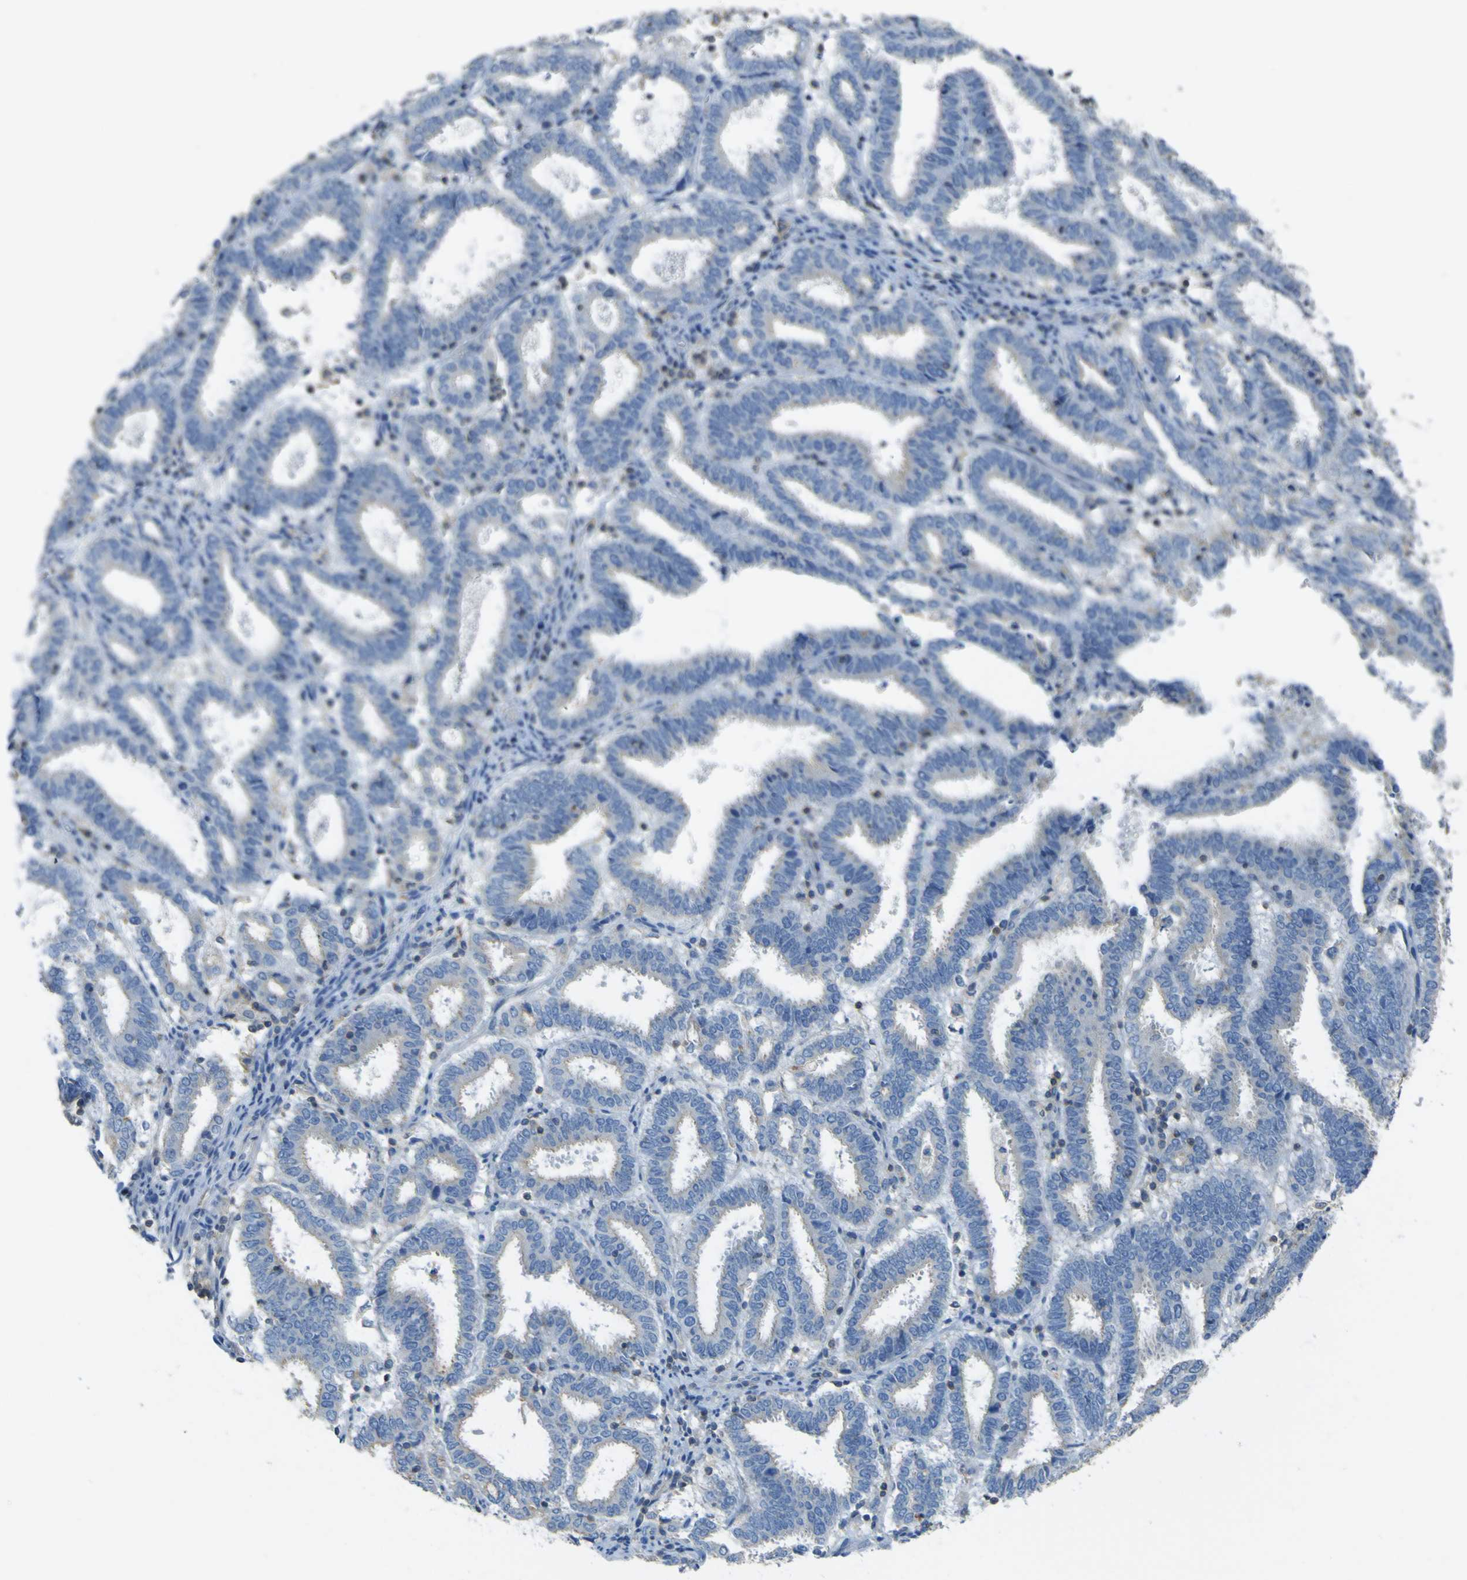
{"staining": {"intensity": "negative", "quantity": "none", "location": "none"}, "tissue": "endometrial cancer", "cell_type": "Tumor cells", "image_type": "cancer", "snomed": [{"axis": "morphology", "description": "Adenocarcinoma, NOS"}, {"axis": "topography", "description": "Uterus"}], "caption": "Human endometrial cancer stained for a protein using immunohistochemistry (IHC) demonstrates no expression in tumor cells.", "gene": "OGN", "patient": {"sex": "female", "age": 83}}